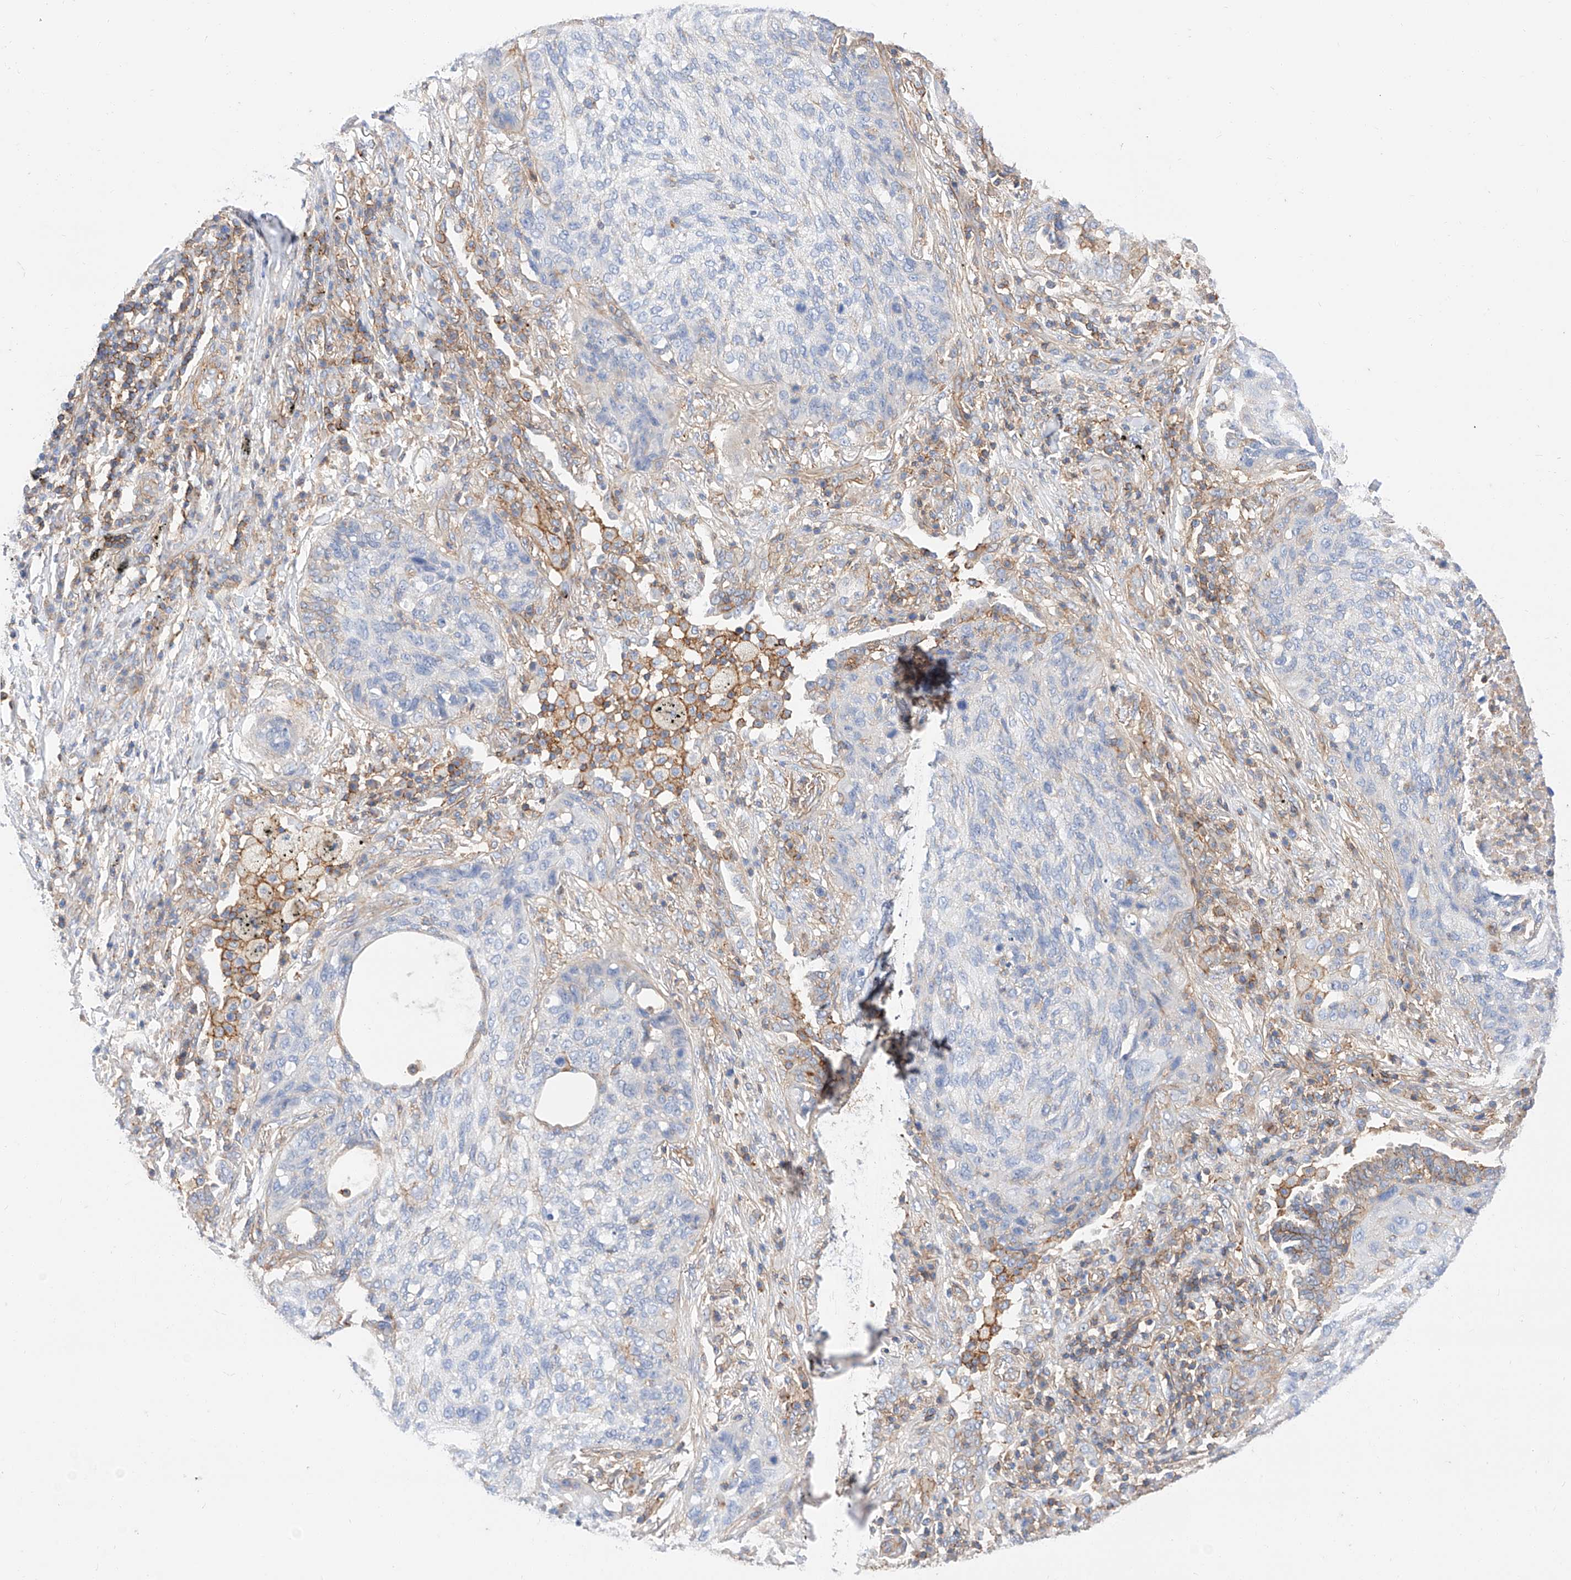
{"staining": {"intensity": "negative", "quantity": "none", "location": "none"}, "tissue": "lung cancer", "cell_type": "Tumor cells", "image_type": "cancer", "snomed": [{"axis": "morphology", "description": "Squamous cell carcinoma, NOS"}, {"axis": "topography", "description": "Lung"}], "caption": "Immunohistochemistry (IHC) of human lung cancer (squamous cell carcinoma) exhibits no staining in tumor cells.", "gene": "HAUS4", "patient": {"sex": "female", "age": 63}}